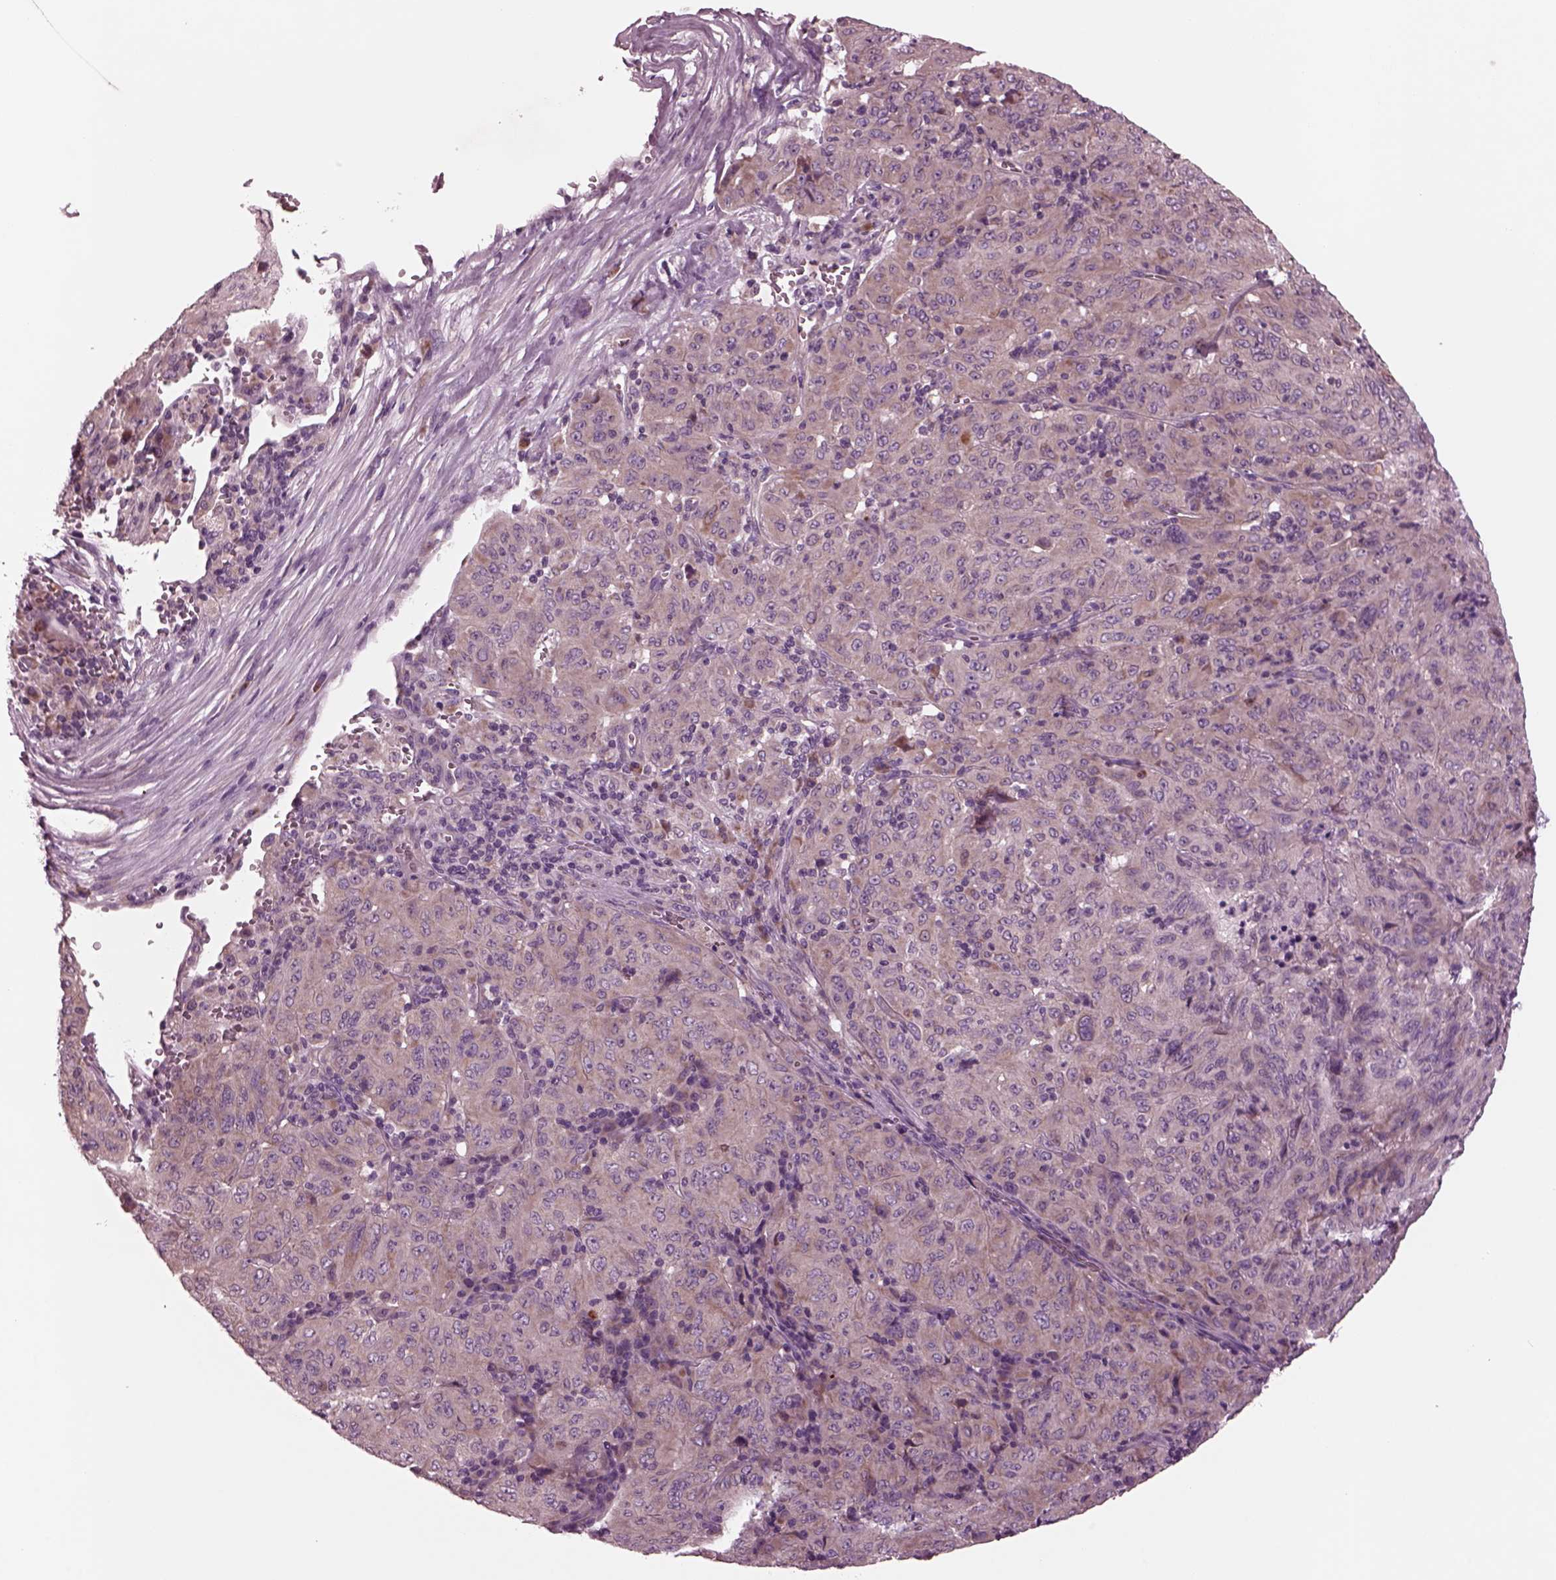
{"staining": {"intensity": "weak", "quantity": ">75%", "location": "cytoplasmic/membranous"}, "tissue": "pancreatic cancer", "cell_type": "Tumor cells", "image_type": "cancer", "snomed": [{"axis": "morphology", "description": "Adenocarcinoma, NOS"}, {"axis": "topography", "description": "Pancreas"}], "caption": "This is a photomicrograph of immunohistochemistry (IHC) staining of pancreatic adenocarcinoma, which shows weak expression in the cytoplasmic/membranous of tumor cells.", "gene": "AP4M1", "patient": {"sex": "male", "age": 63}}